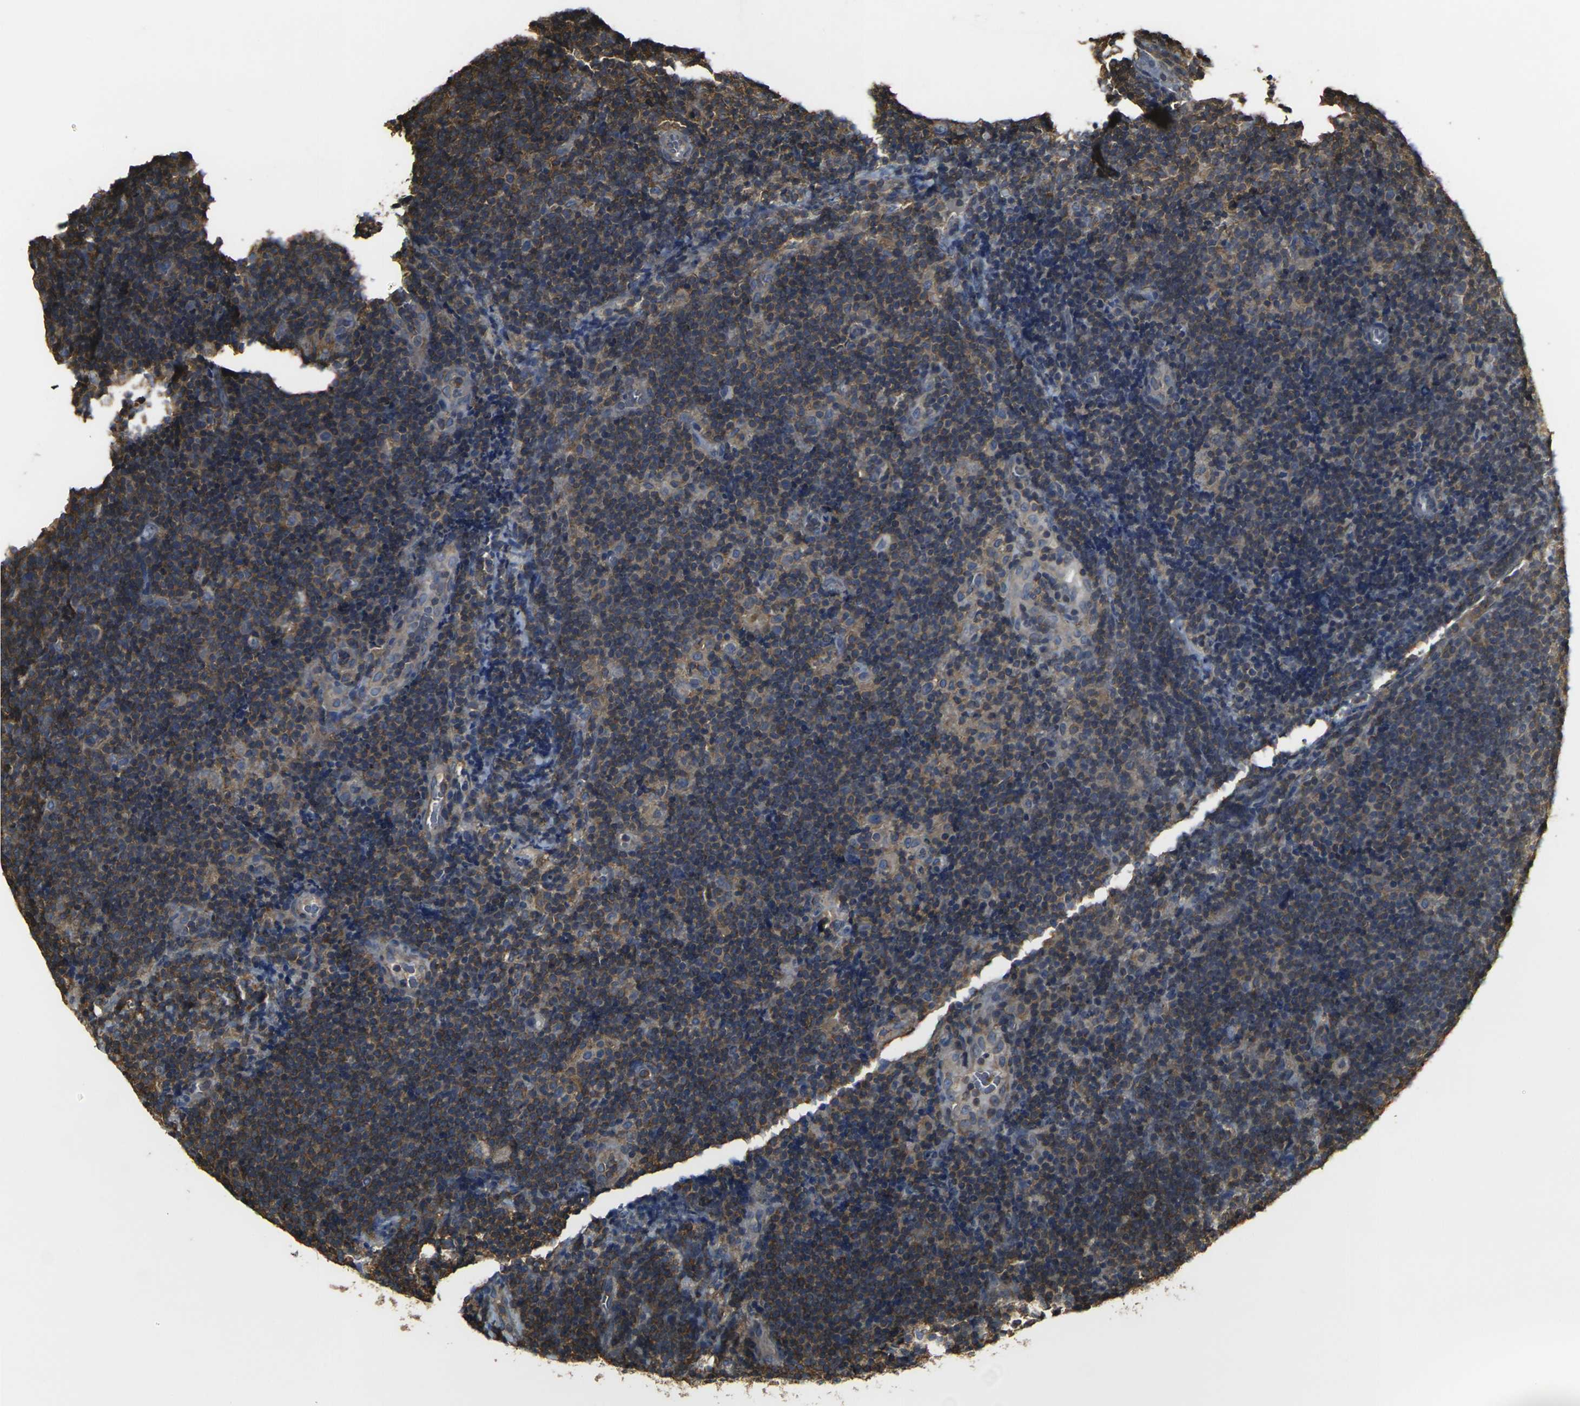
{"staining": {"intensity": "weak", "quantity": ">75%", "location": "cytoplasmic/membranous"}, "tissue": "lymphoma", "cell_type": "Tumor cells", "image_type": "cancer", "snomed": [{"axis": "morphology", "description": "Malignant lymphoma, non-Hodgkin's type, Low grade"}, {"axis": "topography", "description": "Lymph node"}], "caption": "Malignant lymphoma, non-Hodgkin's type (low-grade) stained with DAB immunohistochemistry (IHC) shows low levels of weak cytoplasmic/membranous staining in about >75% of tumor cells. (DAB IHC, brown staining for protein, blue staining for nuclei).", "gene": "PRKACB", "patient": {"sex": "male", "age": 83}}